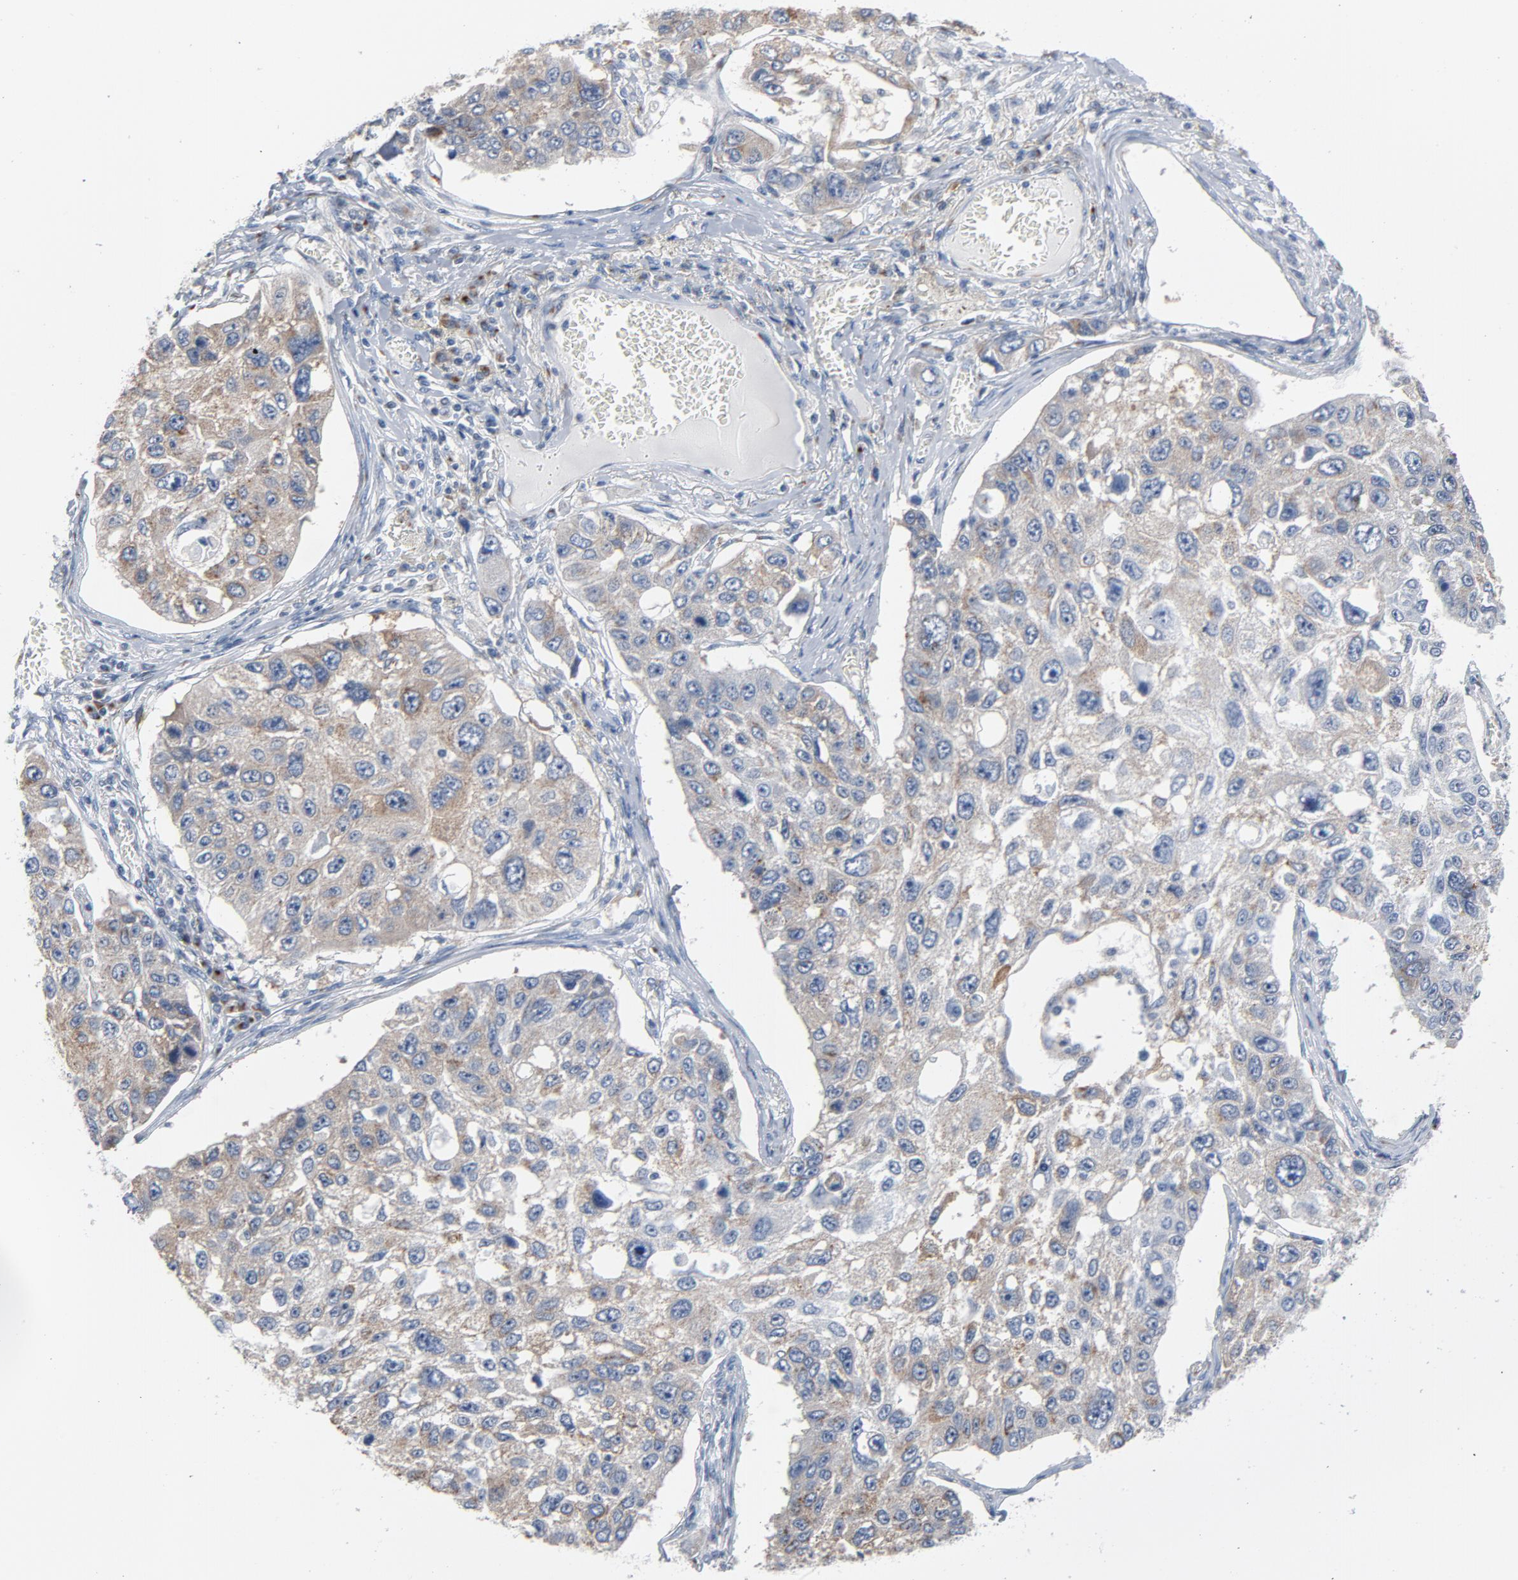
{"staining": {"intensity": "moderate", "quantity": ">75%", "location": "cytoplasmic/membranous"}, "tissue": "lung cancer", "cell_type": "Tumor cells", "image_type": "cancer", "snomed": [{"axis": "morphology", "description": "Squamous cell carcinoma, NOS"}, {"axis": "topography", "description": "Lung"}], "caption": "Moderate cytoplasmic/membranous positivity is identified in about >75% of tumor cells in lung cancer.", "gene": "YIPF6", "patient": {"sex": "male", "age": 71}}